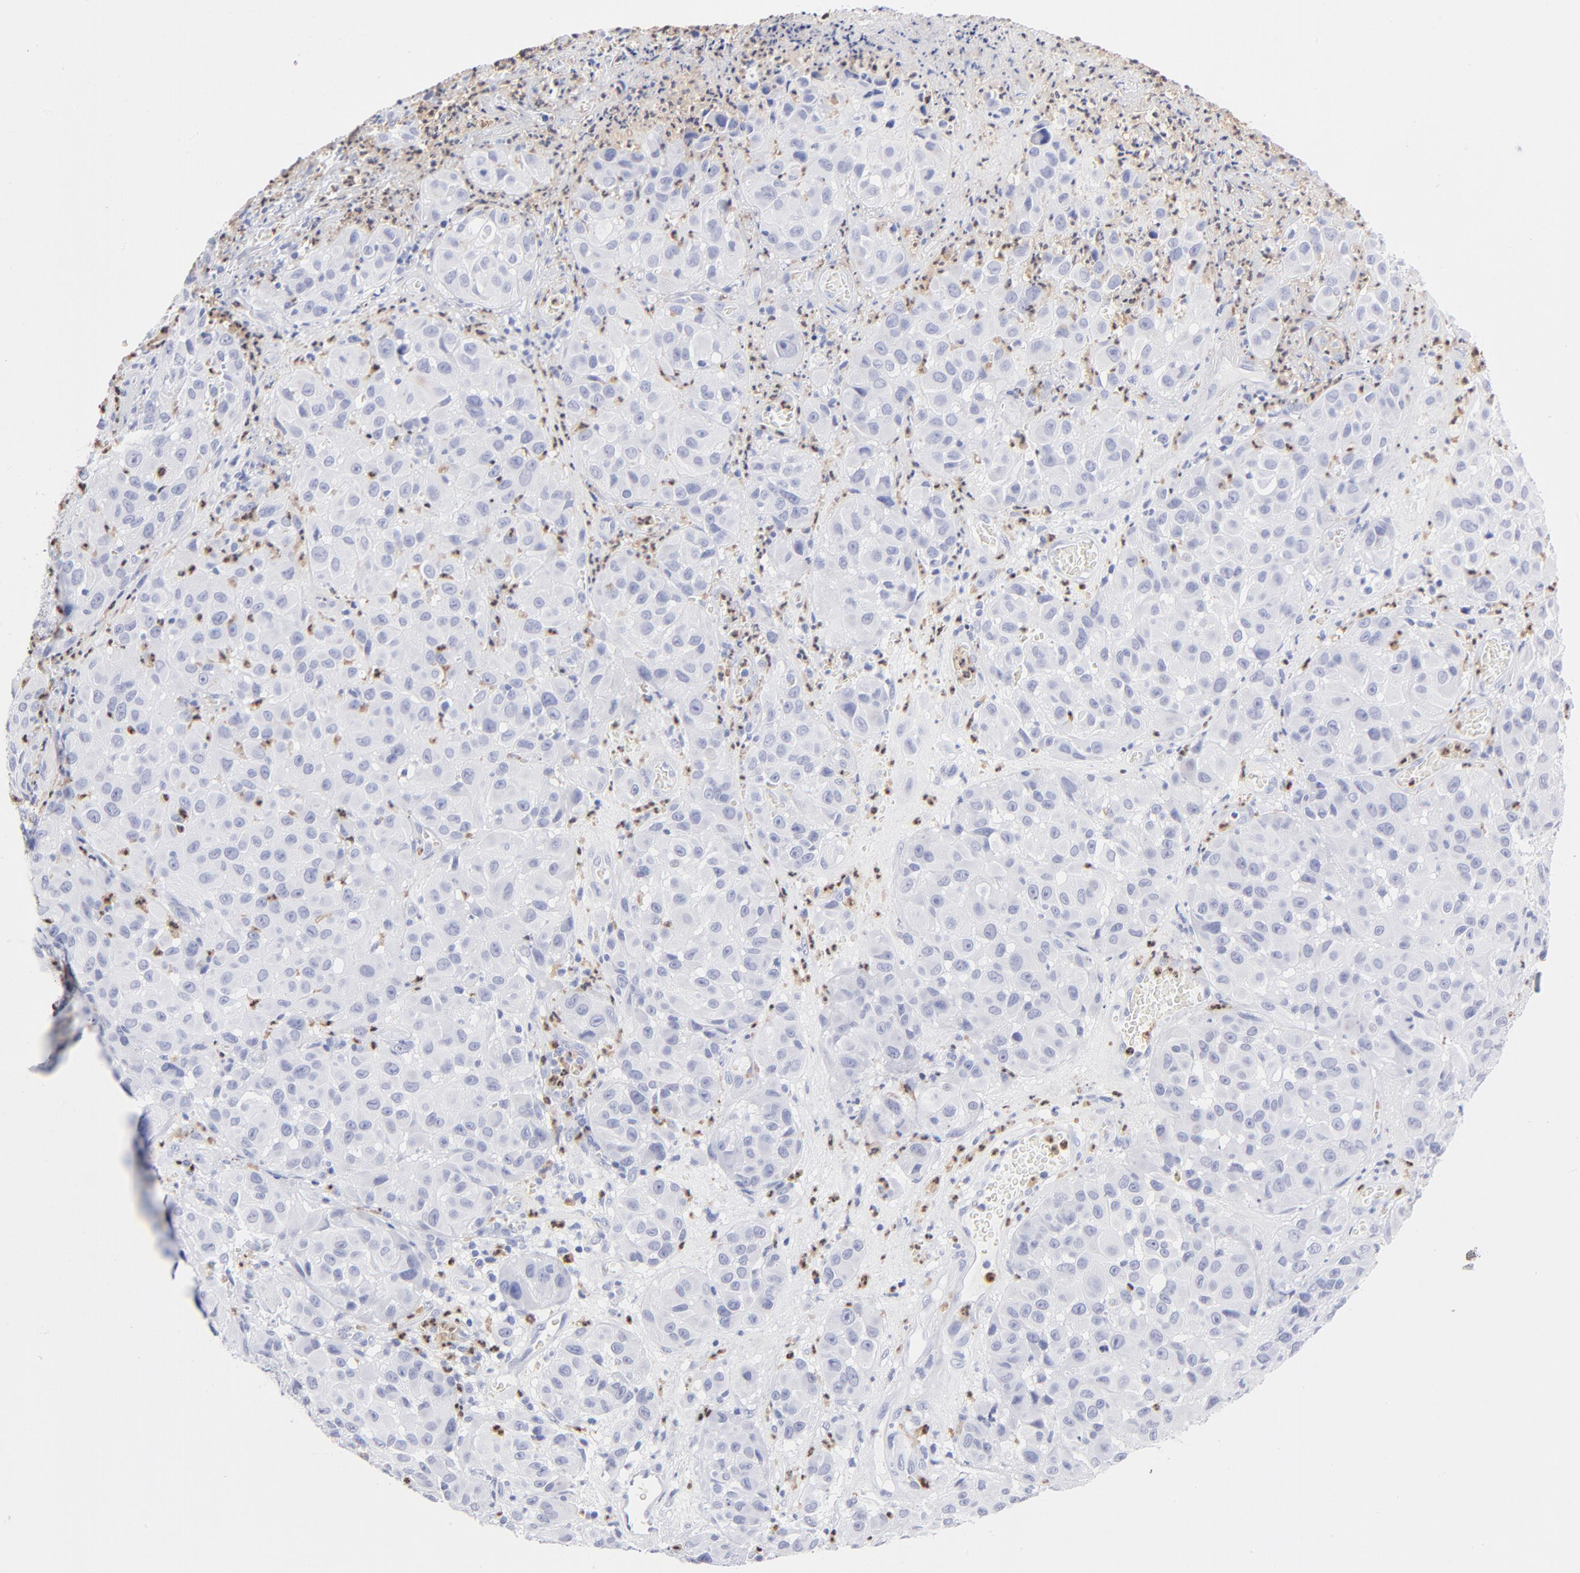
{"staining": {"intensity": "negative", "quantity": "none", "location": "none"}, "tissue": "melanoma", "cell_type": "Tumor cells", "image_type": "cancer", "snomed": [{"axis": "morphology", "description": "Malignant melanoma, NOS"}, {"axis": "topography", "description": "Skin"}], "caption": "Immunohistochemistry image of neoplastic tissue: malignant melanoma stained with DAB (3,3'-diaminobenzidine) shows no significant protein positivity in tumor cells. The staining is performed using DAB (3,3'-diaminobenzidine) brown chromogen with nuclei counter-stained in using hematoxylin.", "gene": "ARG1", "patient": {"sex": "female", "age": 21}}